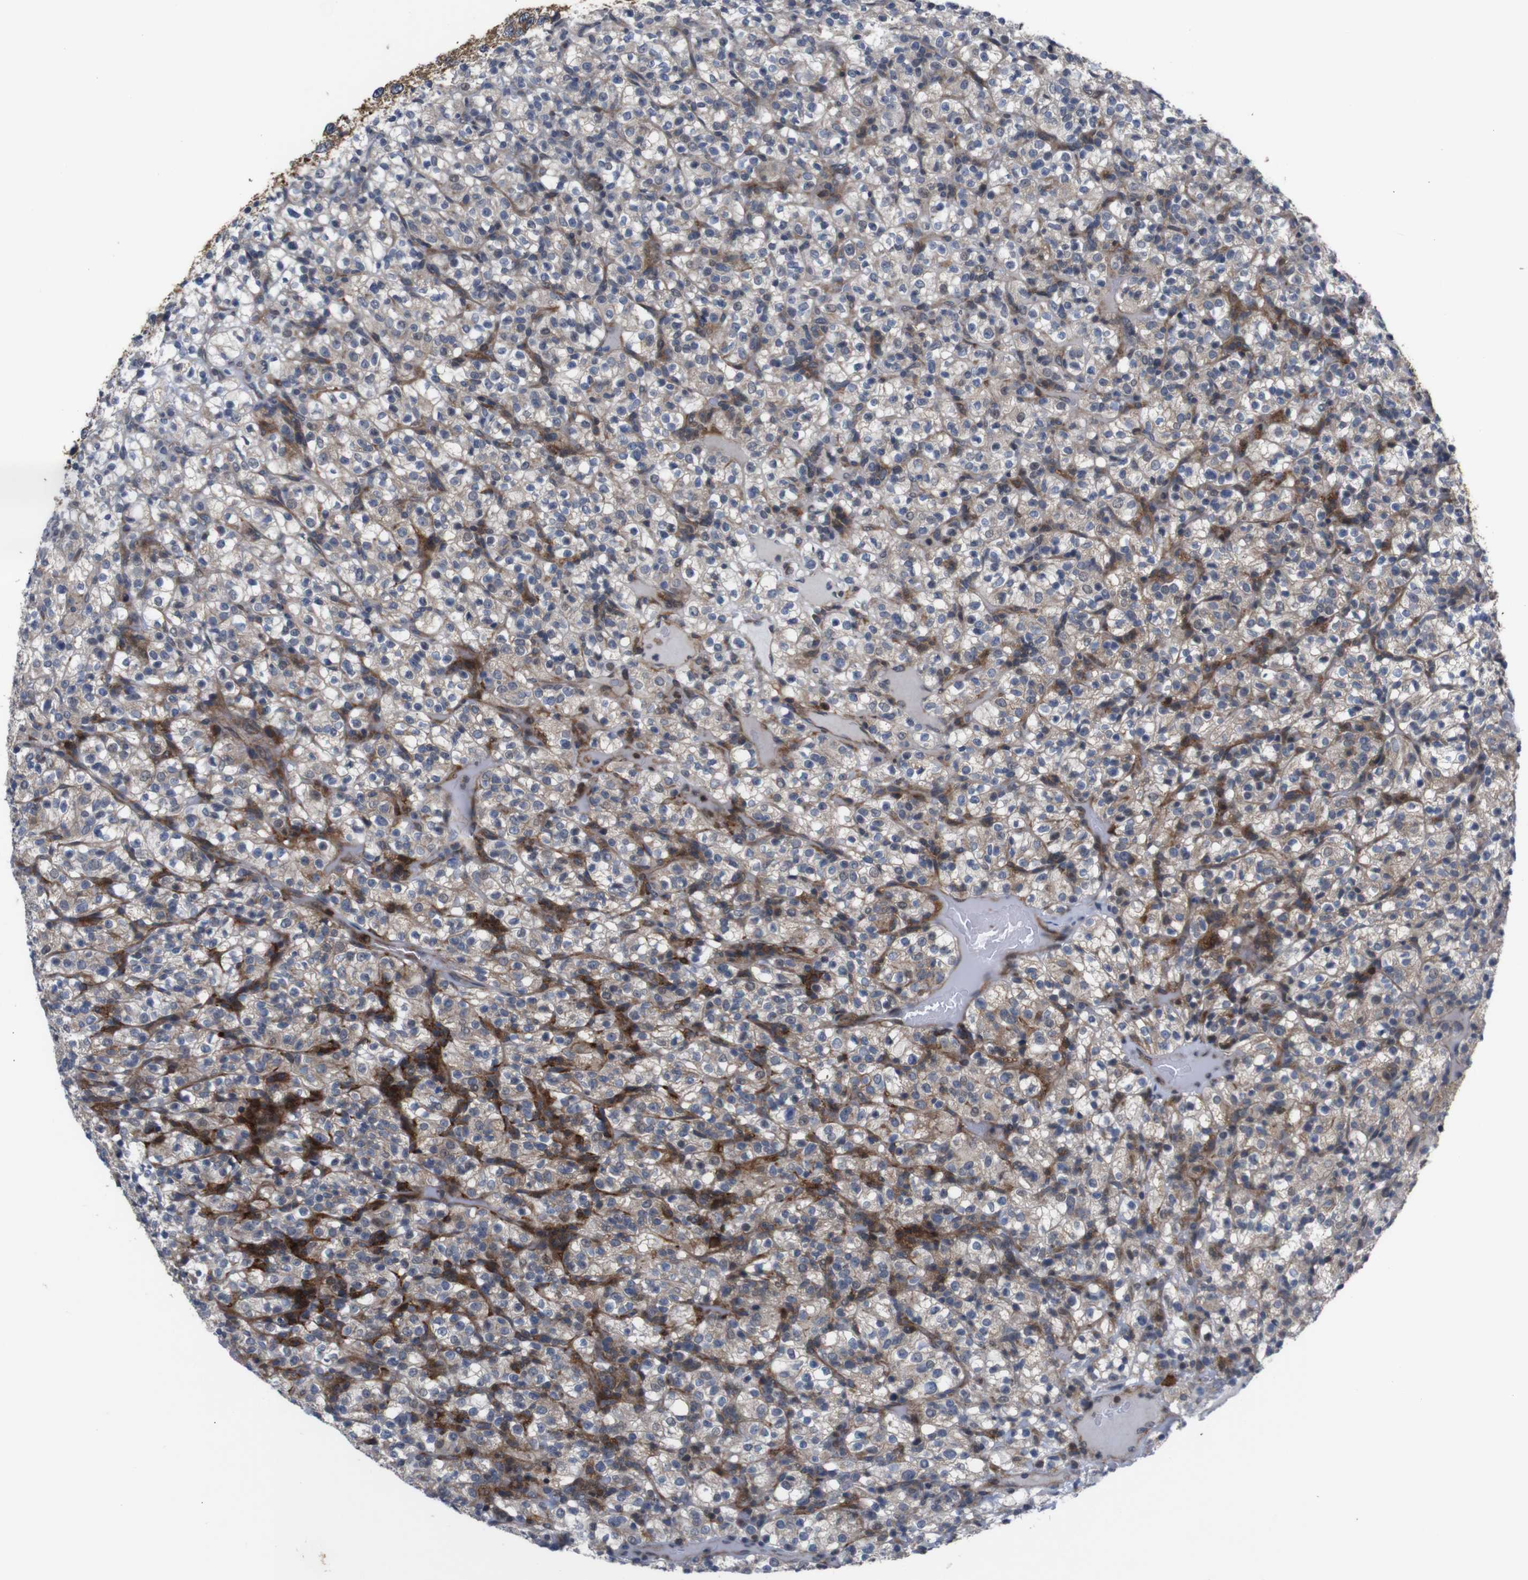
{"staining": {"intensity": "weak", "quantity": ">75%", "location": "cytoplasmic/membranous"}, "tissue": "renal cancer", "cell_type": "Tumor cells", "image_type": "cancer", "snomed": [{"axis": "morphology", "description": "Normal tissue, NOS"}, {"axis": "morphology", "description": "Adenocarcinoma, NOS"}, {"axis": "topography", "description": "Kidney"}], "caption": "A photomicrograph of human renal cancer (adenocarcinoma) stained for a protein exhibits weak cytoplasmic/membranous brown staining in tumor cells. The staining was performed using DAB to visualize the protein expression in brown, while the nuclei were stained in blue with hematoxylin (Magnification: 20x).", "gene": "ATP7B", "patient": {"sex": "female", "age": 72}}